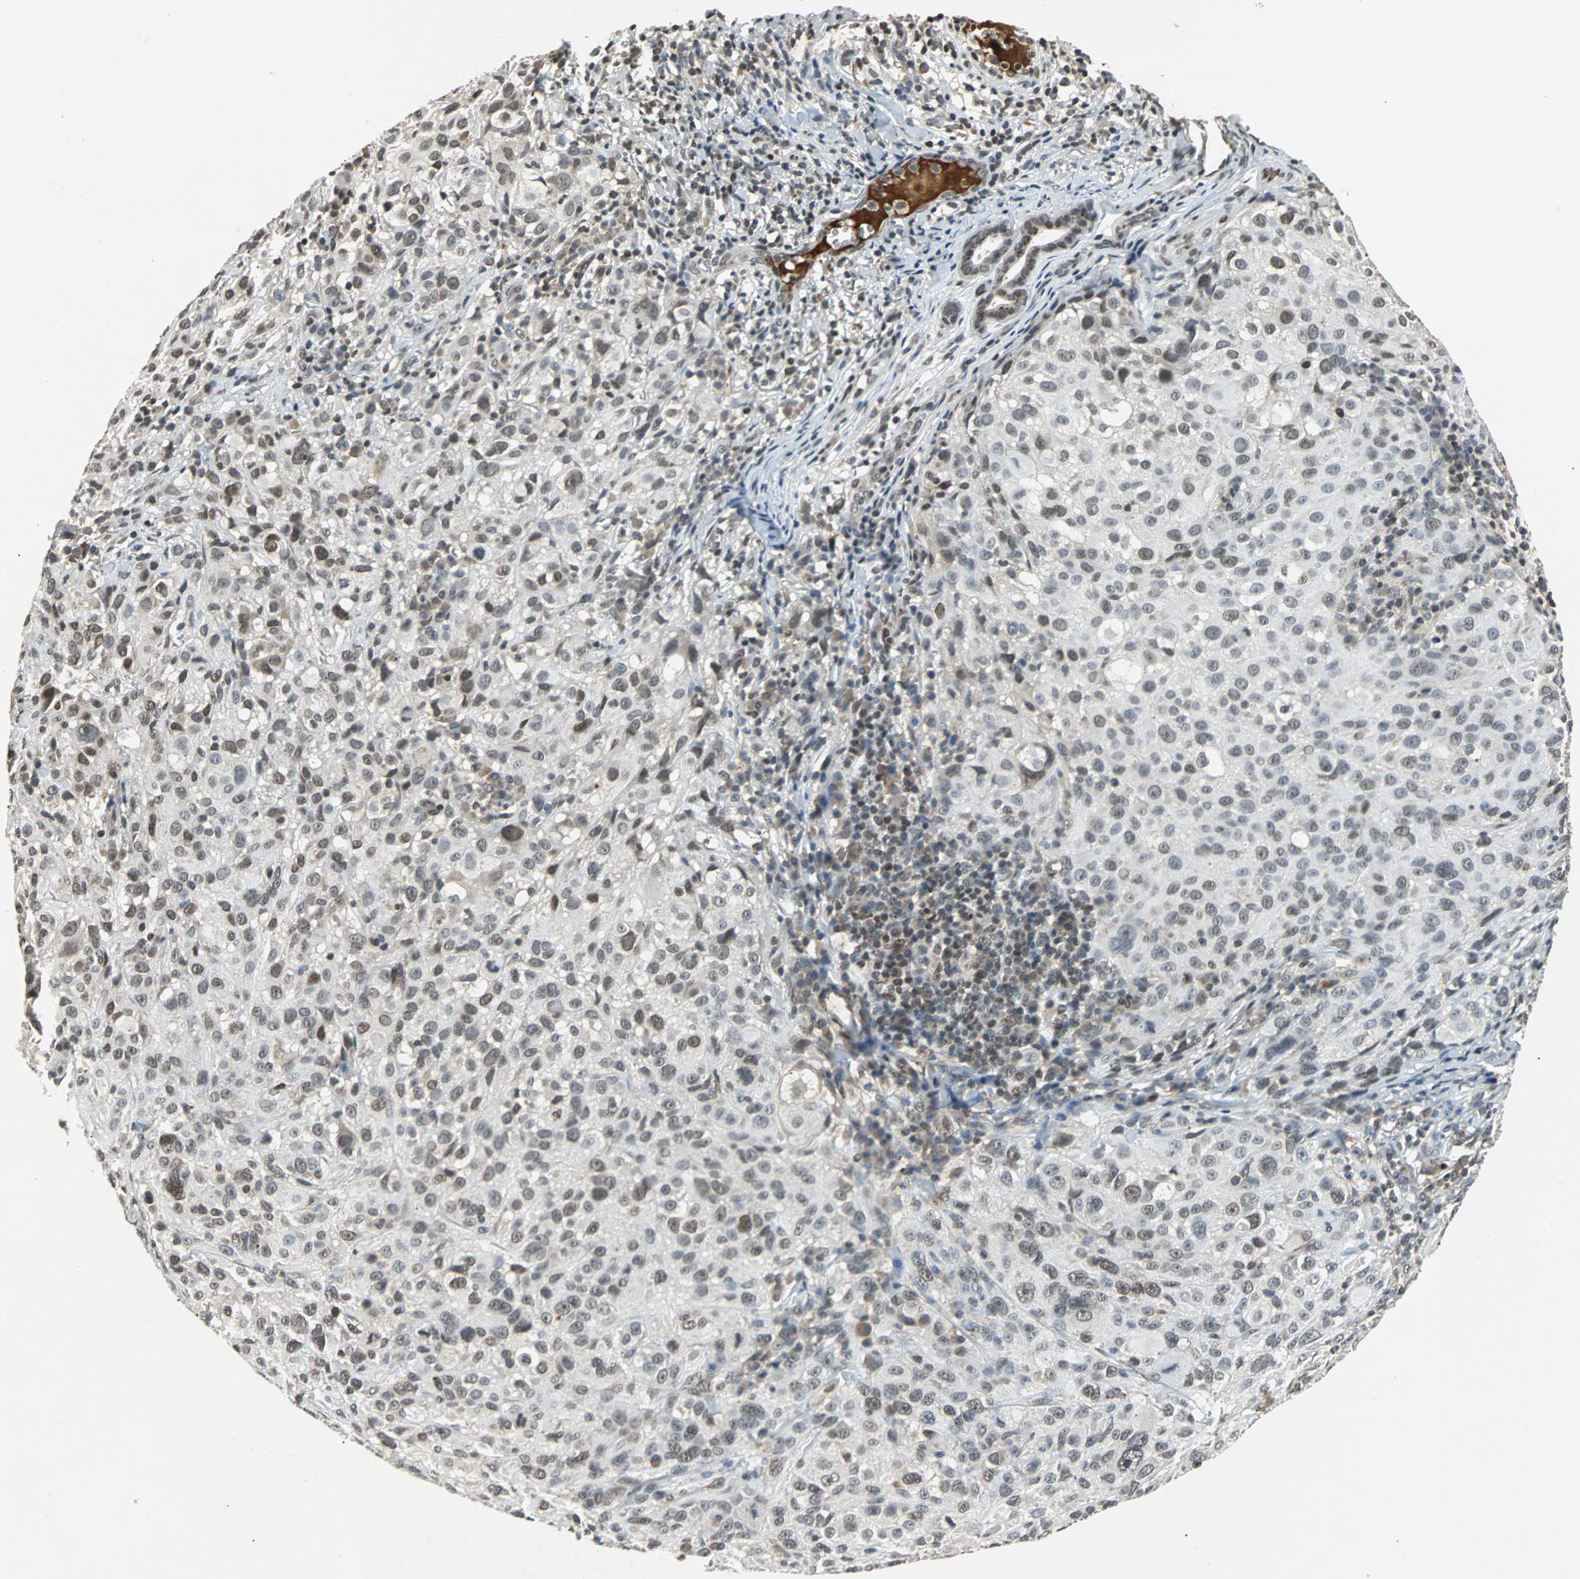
{"staining": {"intensity": "weak", "quantity": "<25%", "location": "nuclear"}, "tissue": "melanoma", "cell_type": "Tumor cells", "image_type": "cancer", "snomed": [{"axis": "morphology", "description": "Necrosis, NOS"}, {"axis": "morphology", "description": "Malignant melanoma, NOS"}, {"axis": "topography", "description": "Skin"}], "caption": "Immunohistochemistry (IHC) image of neoplastic tissue: malignant melanoma stained with DAB shows no significant protein staining in tumor cells.", "gene": "PHC1", "patient": {"sex": "female", "age": 87}}